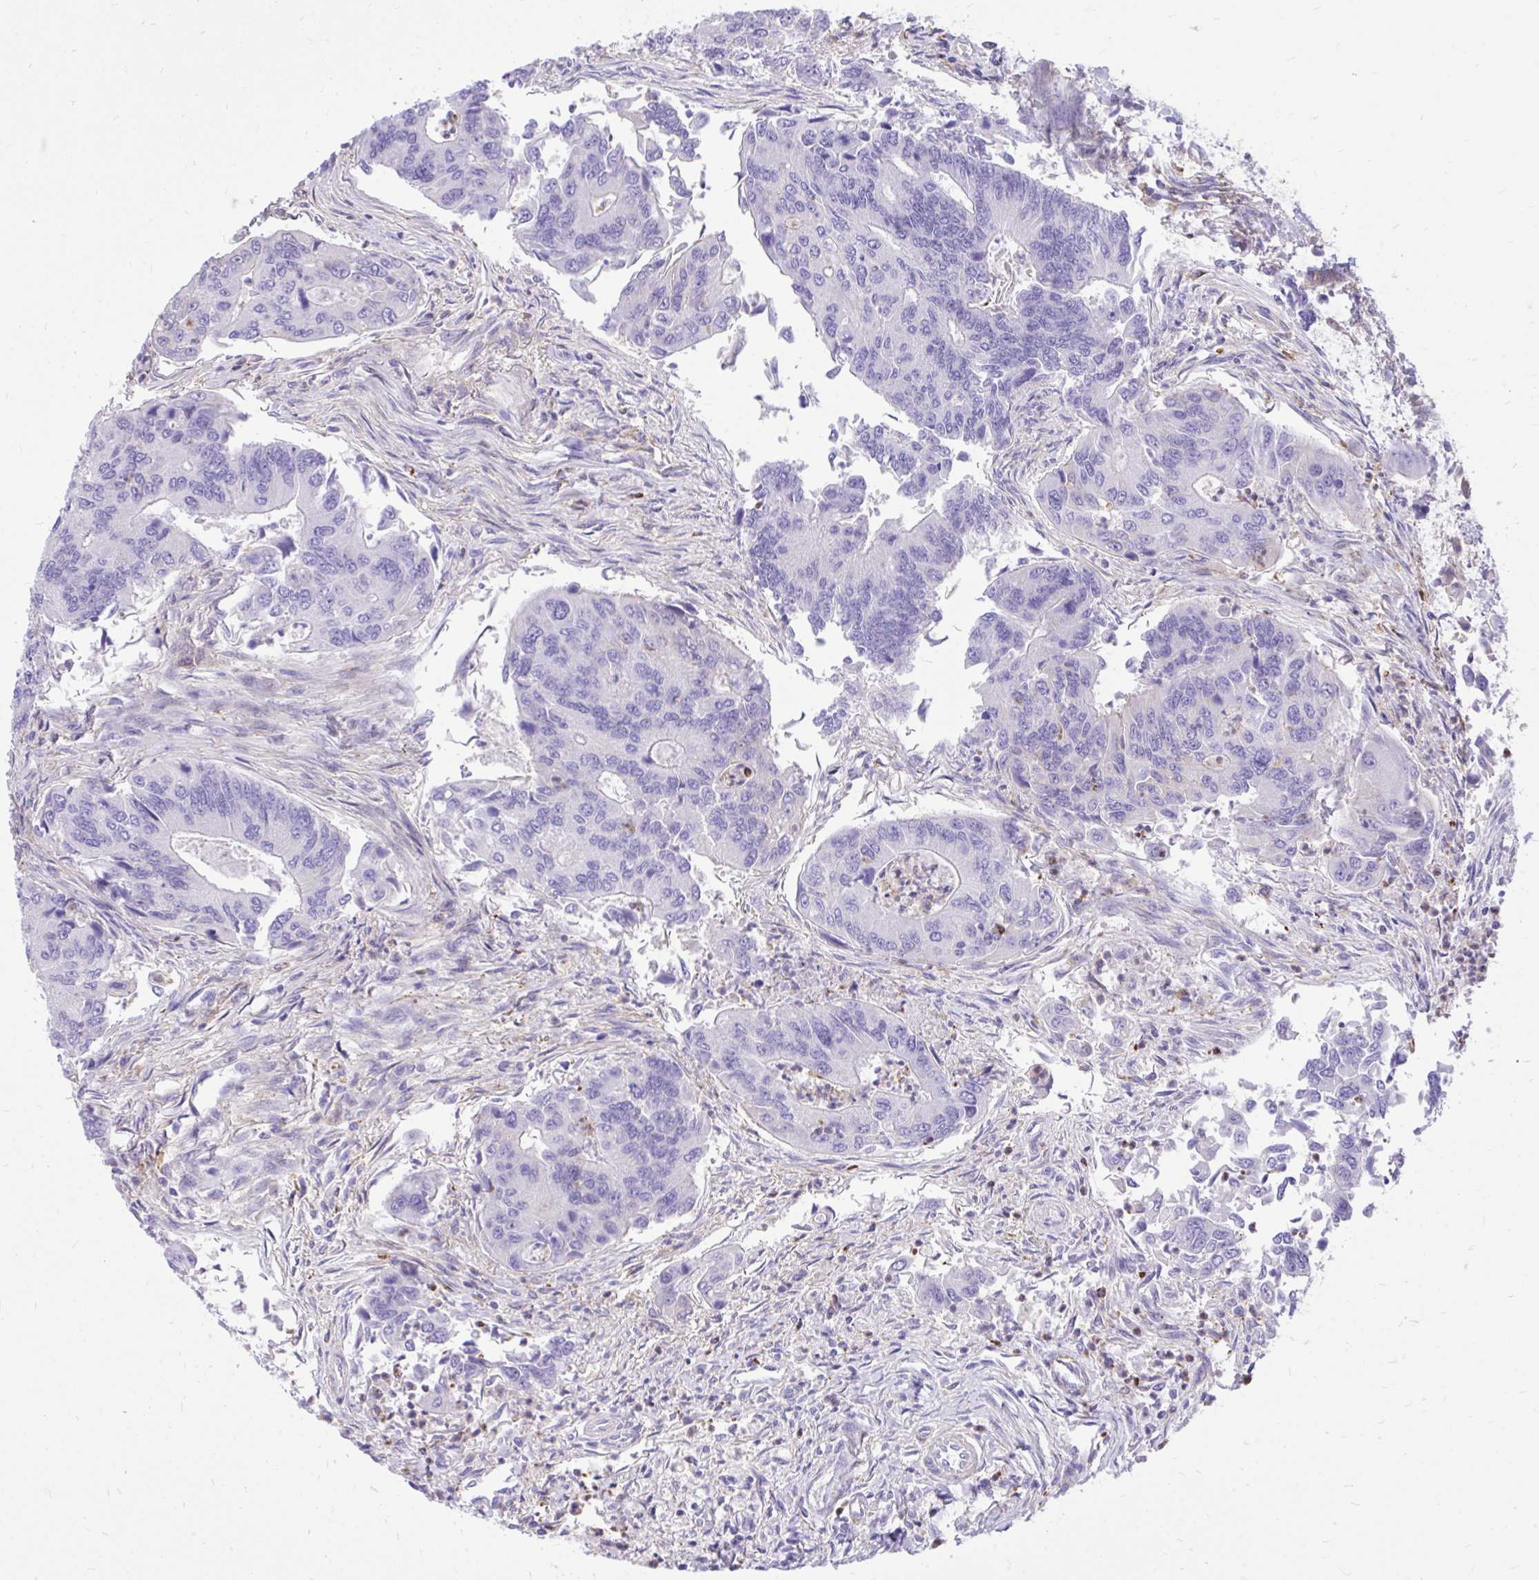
{"staining": {"intensity": "negative", "quantity": "none", "location": "none"}, "tissue": "colorectal cancer", "cell_type": "Tumor cells", "image_type": "cancer", "snomed": [{"axis": "morphology", "description": "Adenocarcinoma, NOS"}, {"axis": "topography", "description": "Colon"}], "caption": "An immunohistochemistry (IHC) photomicrograph of adenocarcinoma (colorectal) is shown. There is no staining in tumor cells of adenocarcinoma (colorectal).", "gene": "TLR7", "patient": {"sex": "female", "age": 67}}